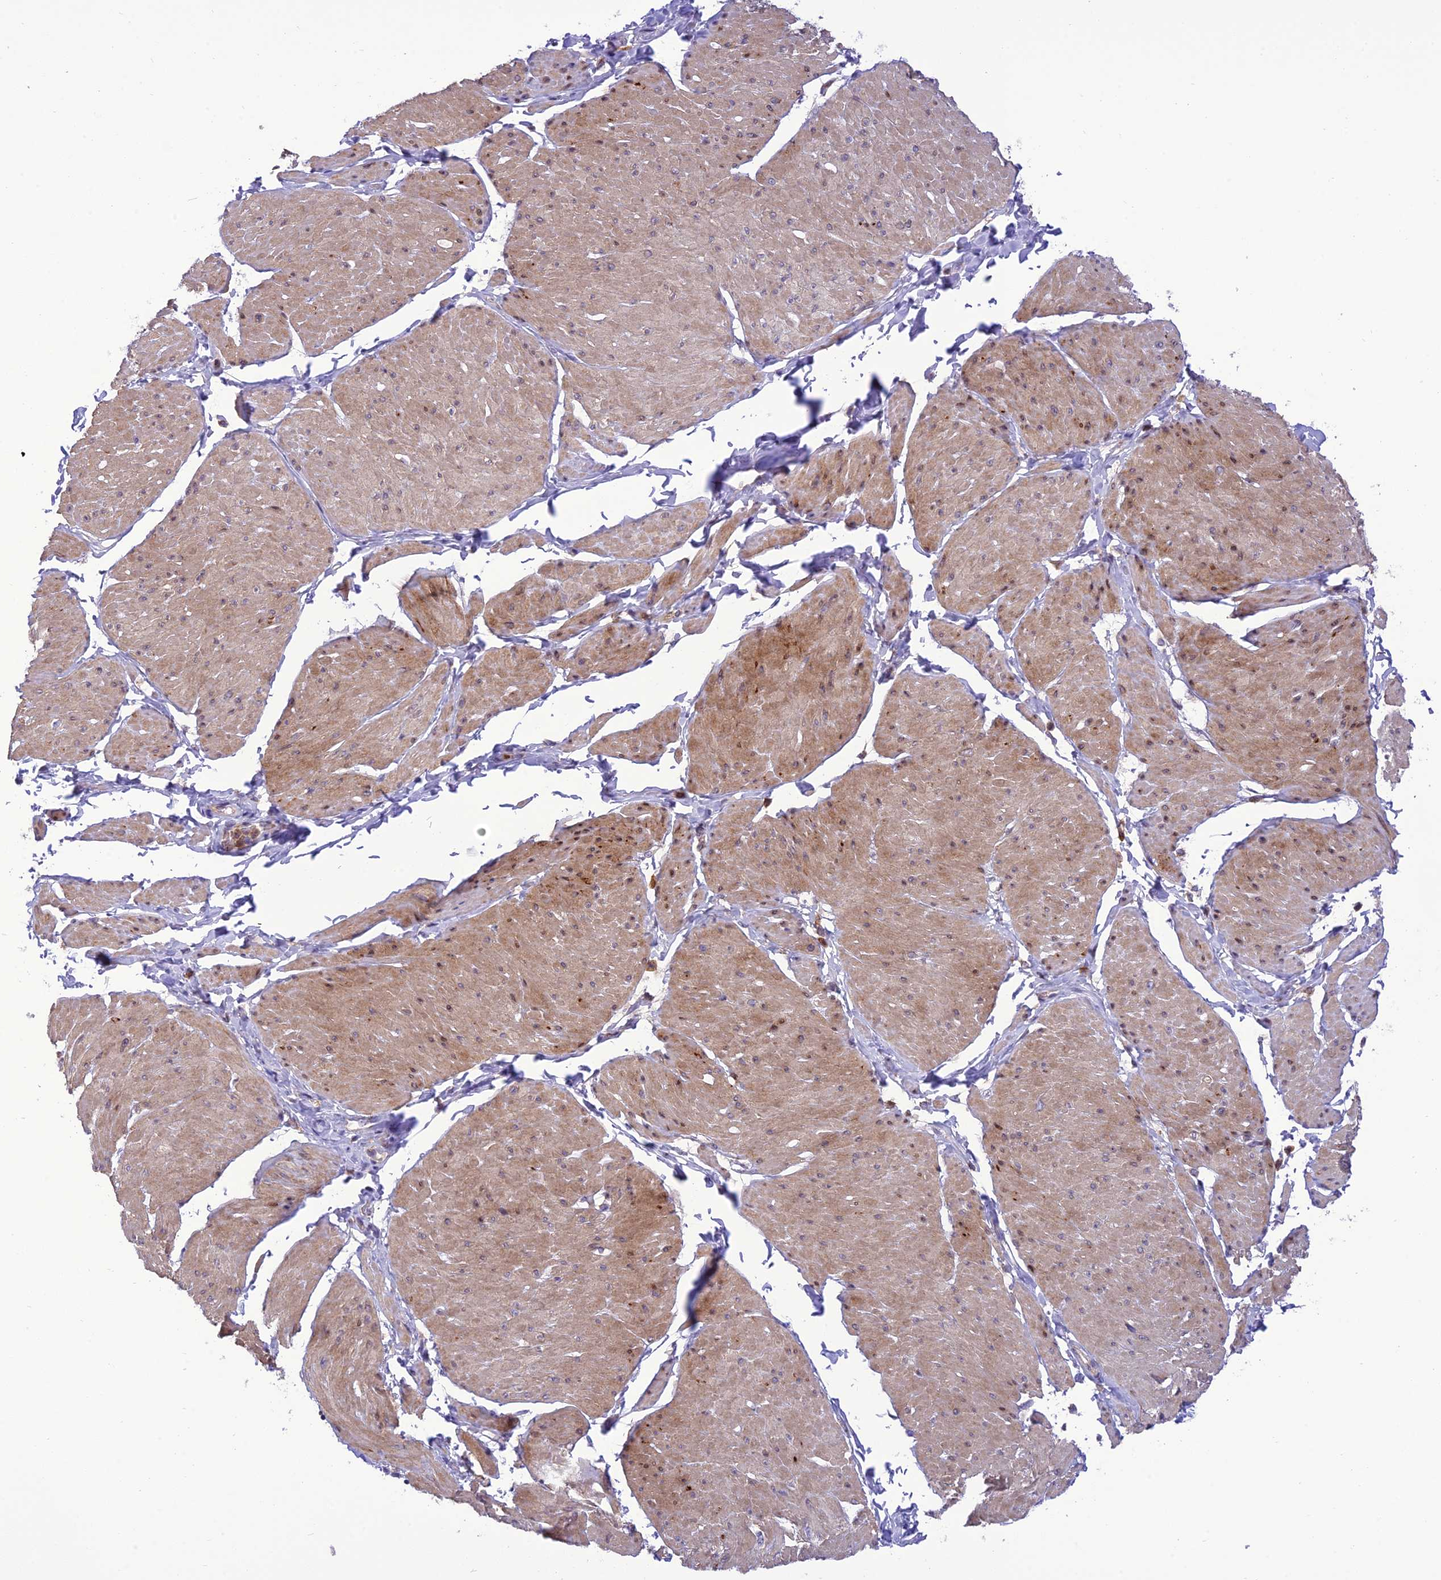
{"staining": {"intensity": "weak", "quantity": "25%-75%", "location": "cytoplasmic/membranous"}, "tissue": "smooth muscle", "cell_type": "Smooth muscle cells", "image_type": "normal", "snomed": [{"axis": "morphology", "description": "Urothelial carcinoma, High grade"}, {"axis": "topography", "description": "Urinary bladder"}], "caption": "Immunohistochemical staining of unremarkable smooth muscle reveals low levels of weak cytoplasmic/membranous positivity in approximately 25%-75% of smooth muscle cells.", "gene": "JMY", "patient": {"sex": "male", "age": 46}}